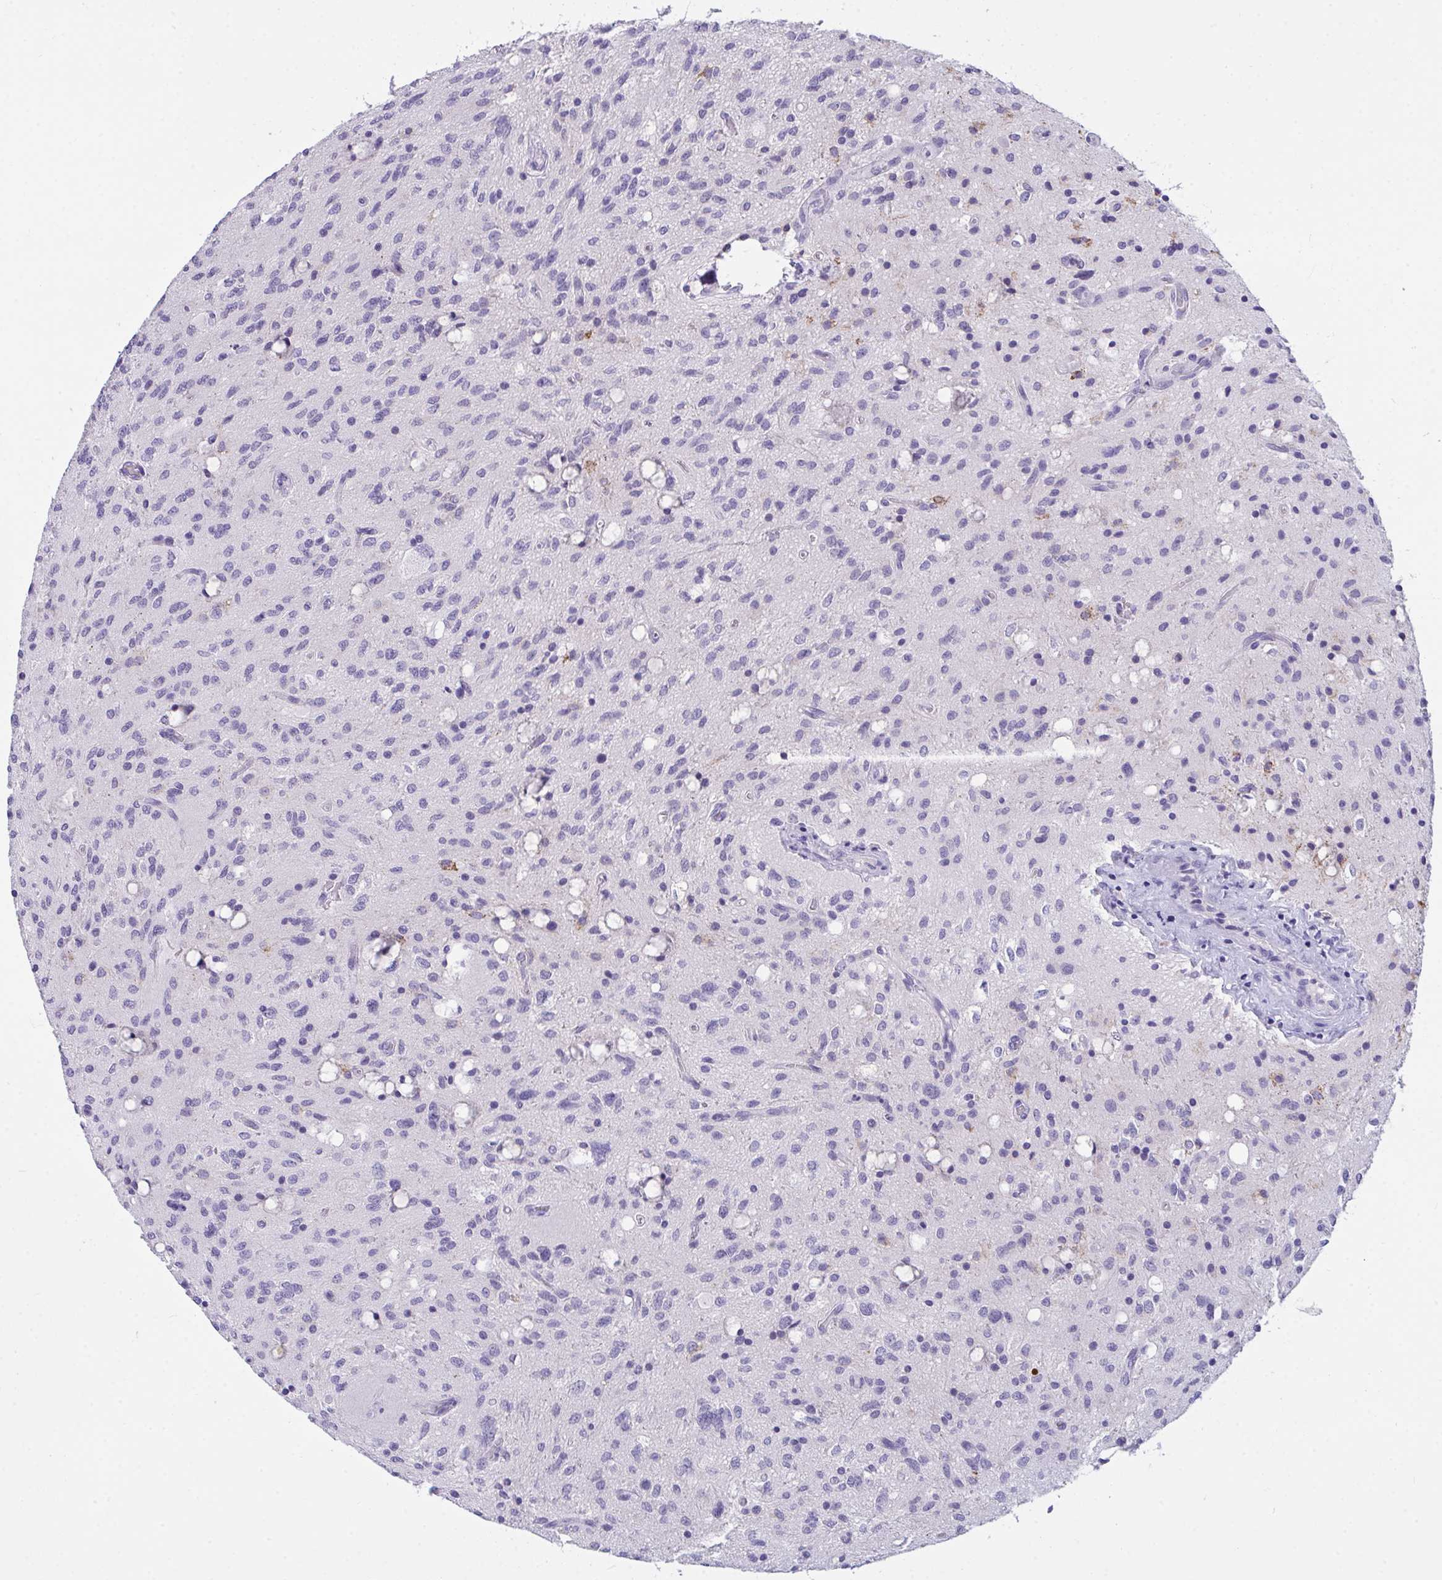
{"staining": {"intensity": "strong", "quantity": "<25%", "location": "cytoplasmic/membranous"}, "tissue": "glioma", "cell_type": "Tumor cells", "image_type": "cancer", "snomed": [{"axis": "morphology", "description": "Glioma, malignant, Low grade"}, {"axis": "topography", "description": "Brain"}], "caption": "There is medium levels of strong cytoplasmic/membranous staining in tumor cells of glioma, as demonstrated by immunohistochemical staining (brown color).", "gene": "SEMA6B", "patient": {"sex": "female", "age": 58}}